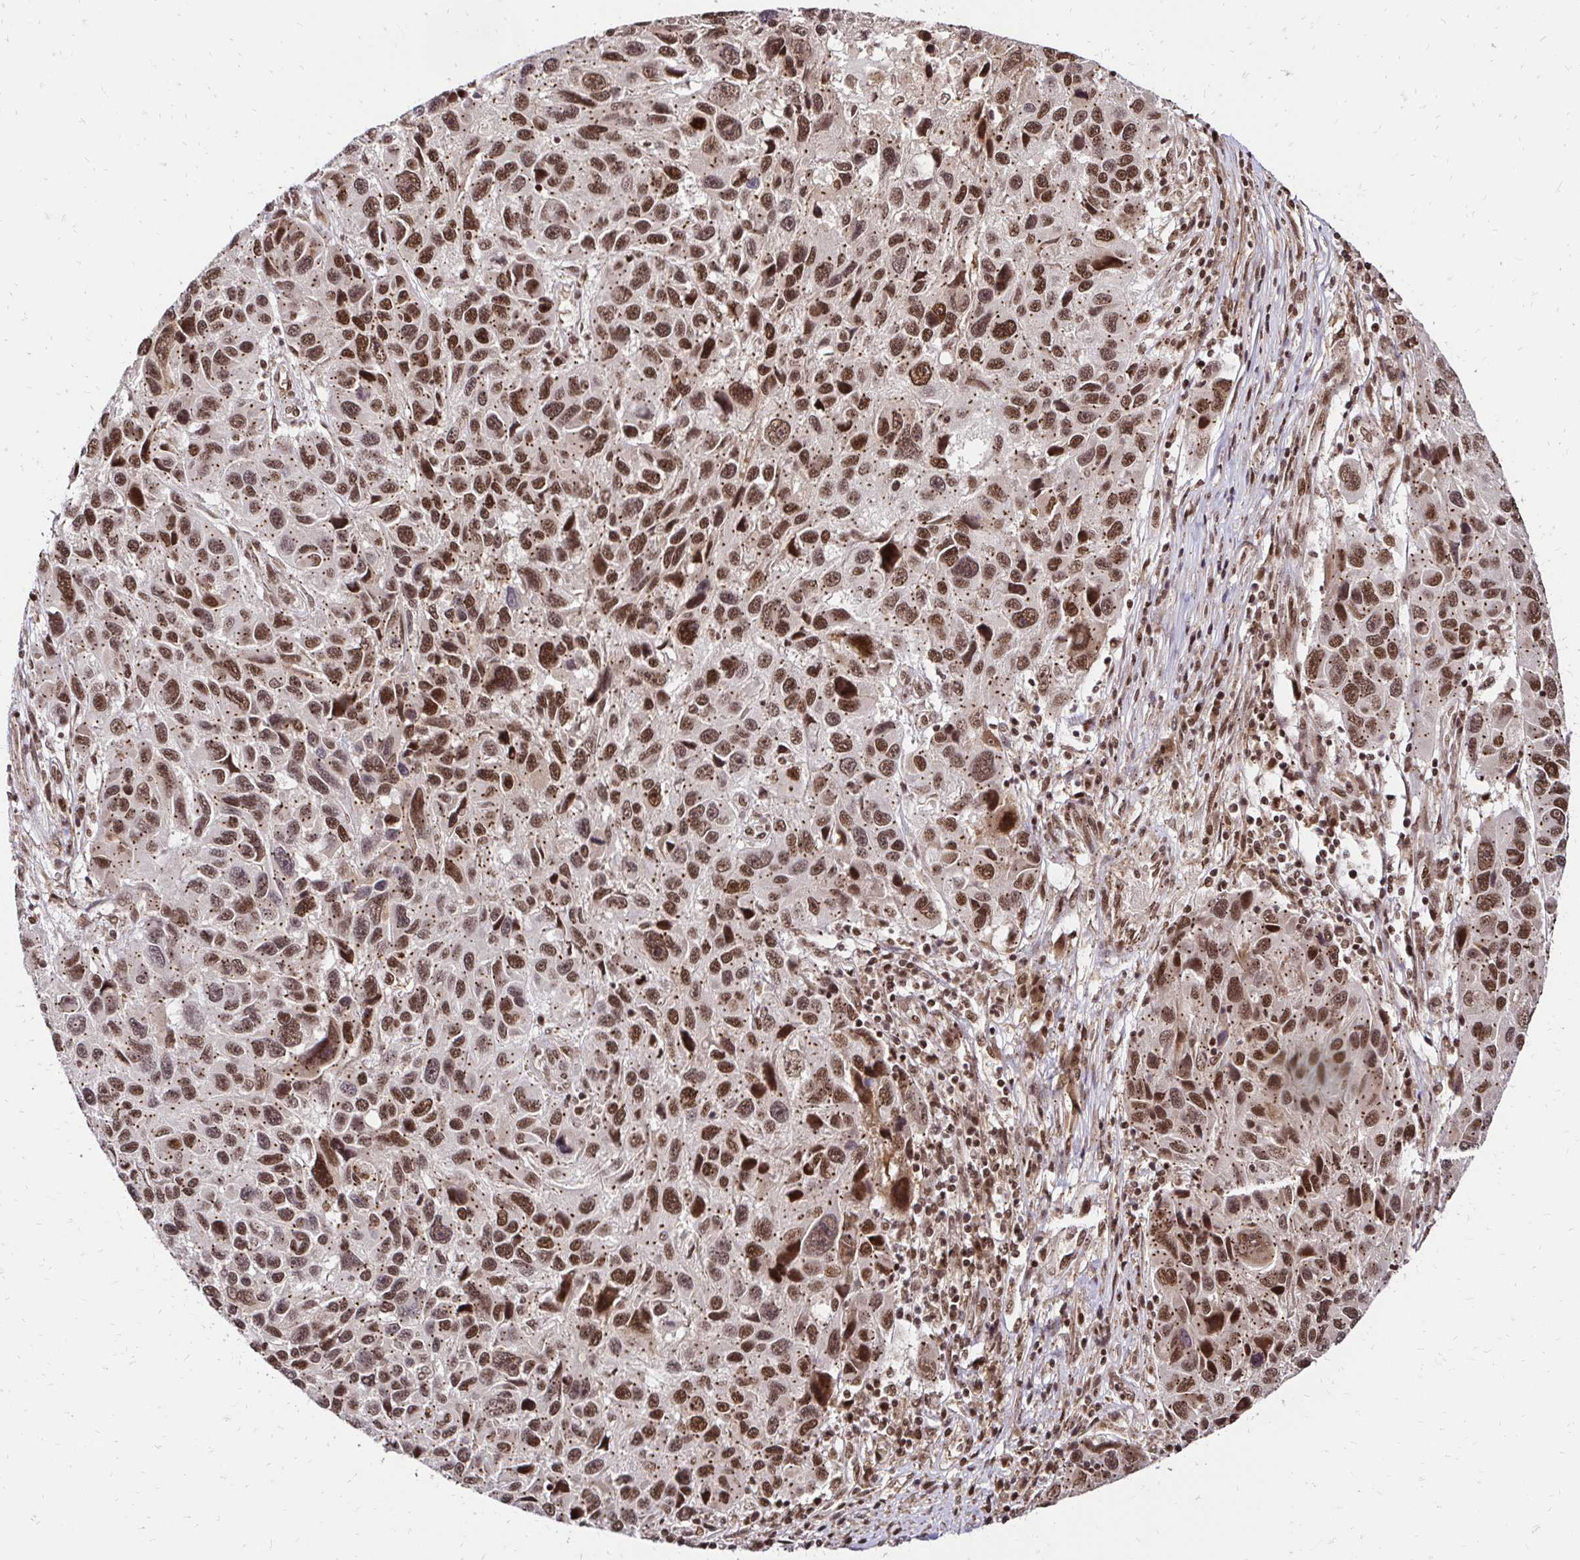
{"staining": {"intensity": "strong", "quantity": ">75%", "location": "cytoplasmic/membranous,nuclear"}, "tissue": "melanoma", "cell_type": "Tumor cells", "image_type": "cancer", "snomed": [{"axis": "morphology", "description": "Malignant melanoma, NOS"}, {"axis": "topography", "description": "Skin"}], "caption": "Melanoma stained with a brown dye reveals strong cytoplasmic/membranous and nuclear positive staining in about >75% of tumor cells.", "gene": "GLYR1", "patient": {"sex": "male", "age": 53}}